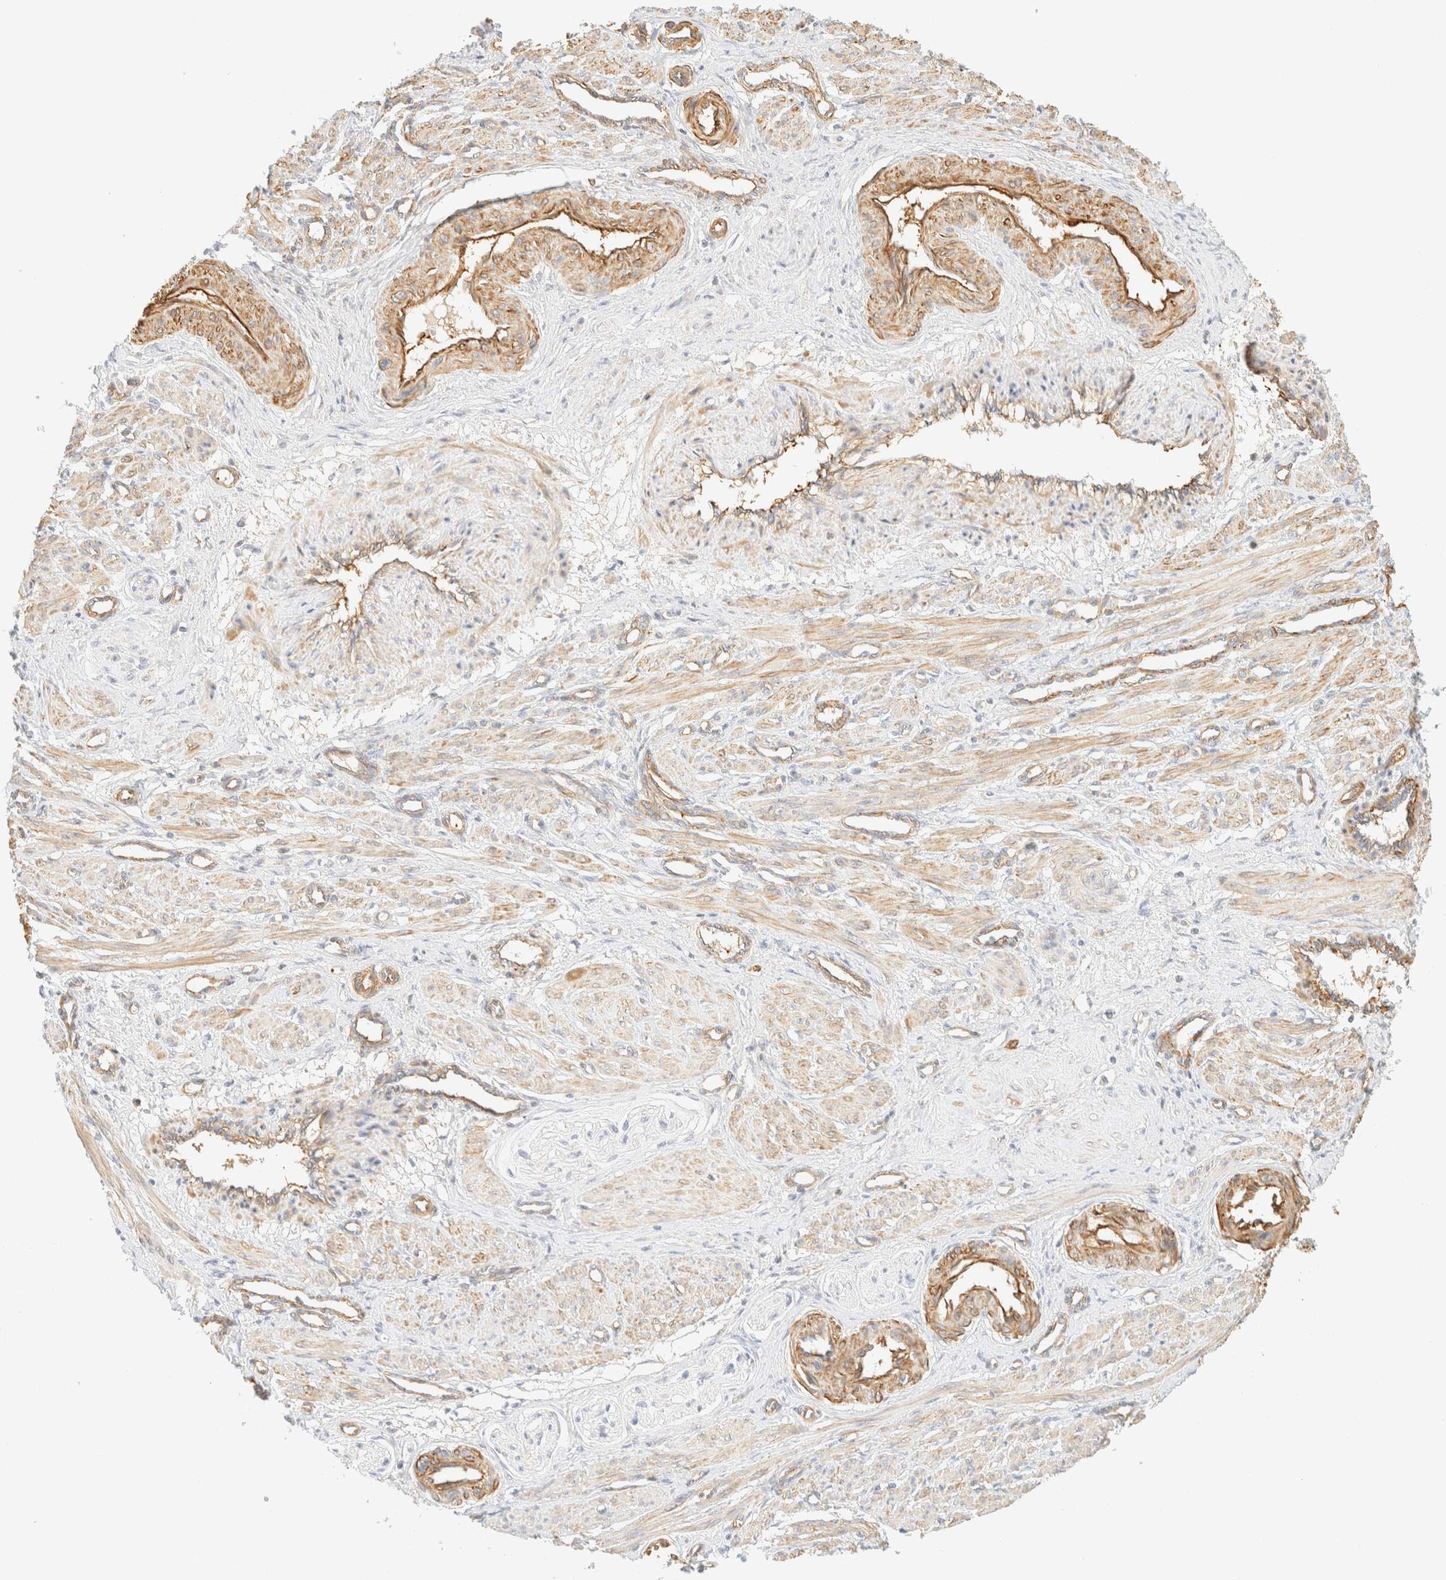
{"staining": {"intensity": "weak", "quantity": "25%-75%", "location": "cytoplasmic/membranous"}, "tissue": "smooth muscle", "cell_type": "Smooth muscle cells", "image_type": "normal", "snomed": [{"axis": "morphology", "description": "Normal tissue, NOS"}, {"axis": "topography", "description": "Endometrium"}], "caption": "Immunohistochemistry (IHC) (DAB (3,3'-diaminobenzidine)) staining of unremarkable smooth muscle exhibits weak cytoplasmic/membranous protein staining in about 25%-75% of smooth muscle cells. (Stains: DAB (3,3'-diaminobenzidine) in brown, nuclei in blue, Microscopy: brightfield microscopy at high magnification).", "gene": "OTOP2", "patient": {"sex": "female", "age": 33}}